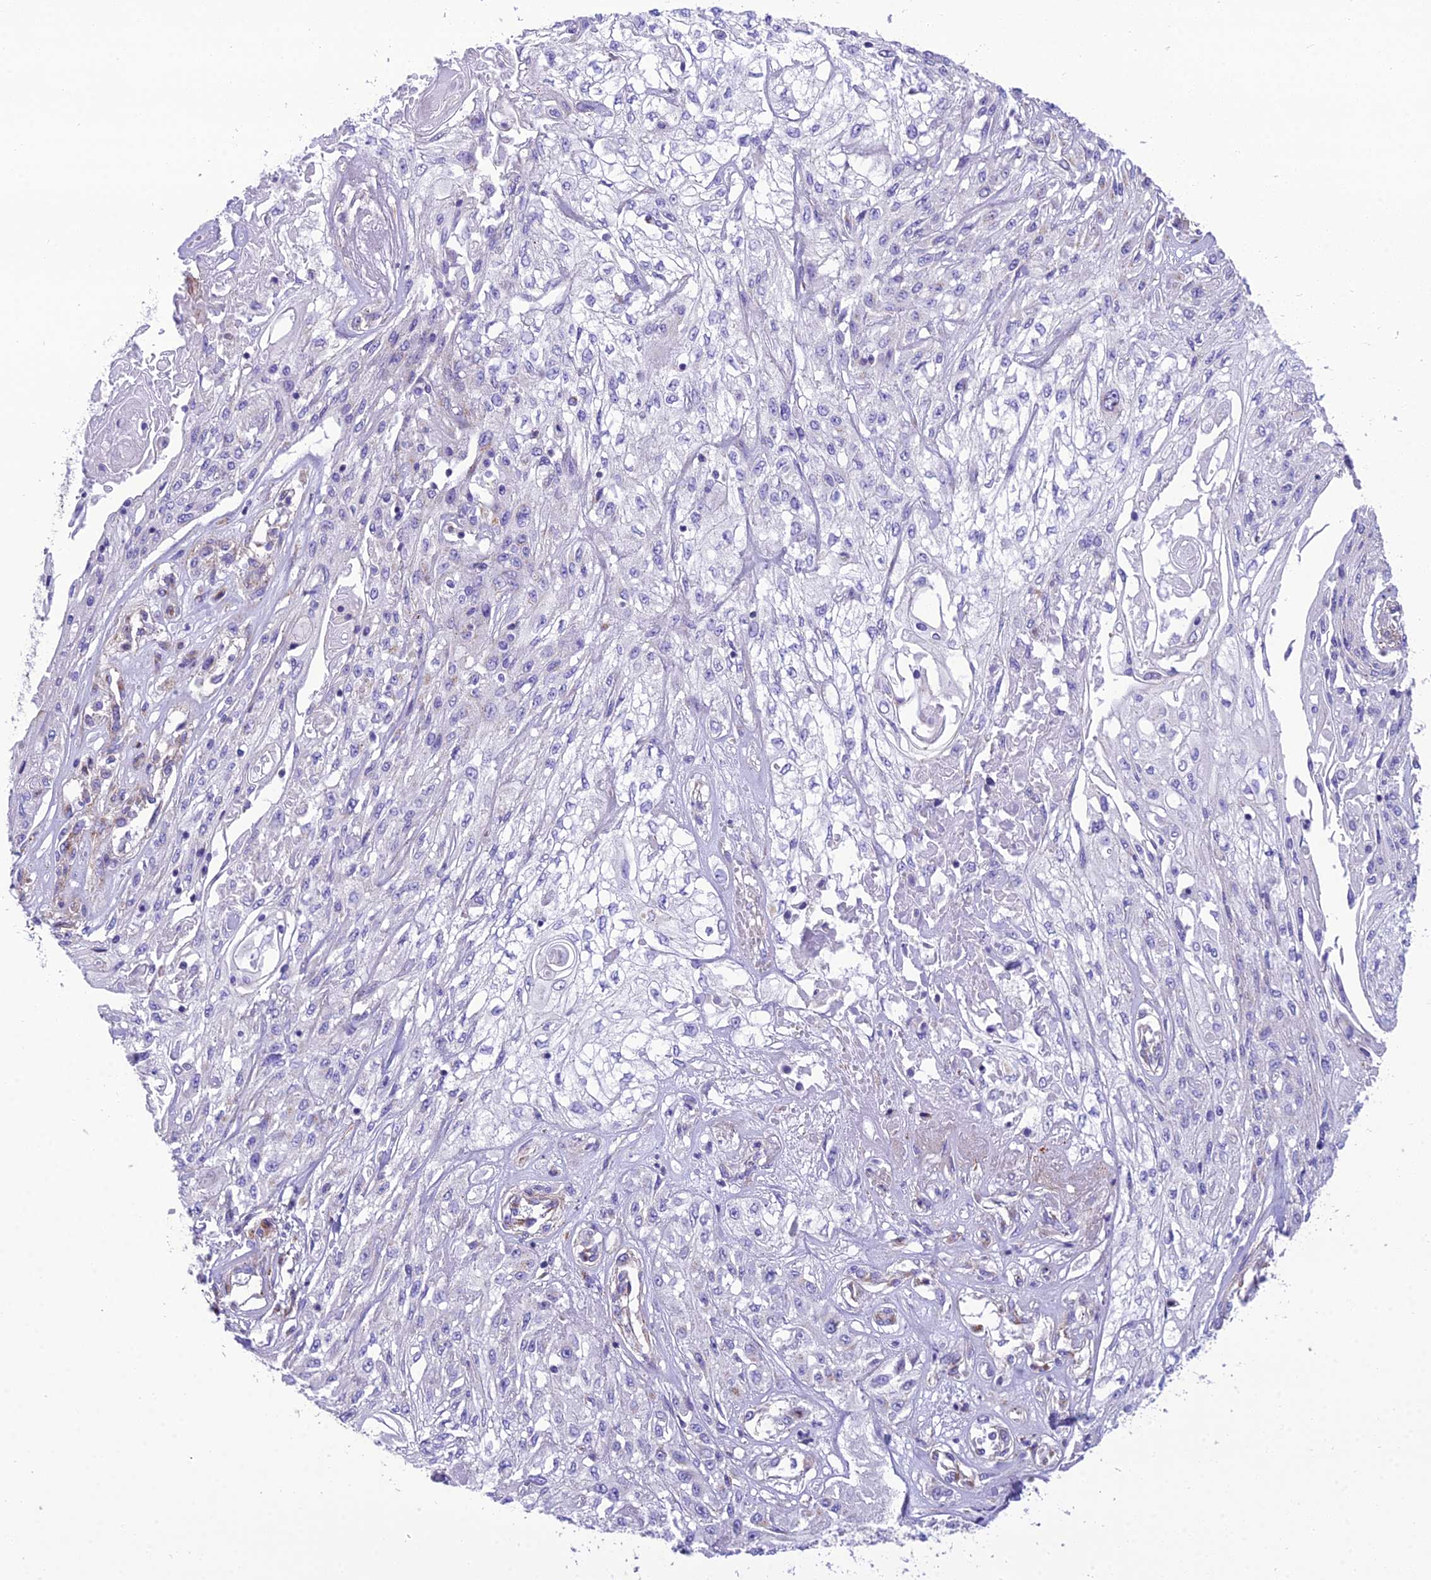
{"staining": {"intensity": "negative", "quantity": "none", "location": "none"}, "tissue": "skin cancer", "cell_type": "Tumor cells", "image_type": "cancer", "snomed": [{"axis": "morphology", "description": "Squamous cell carcinoma, NOS"}, {"axis": "morphology", "description": "Squamous cell carcinoma, metastatic, NOS"}, {"axis": "topography", "description": "Skin"}, {"axis": "topography", "description": "Lymph node"}], "caption": "Metastatic squamous cell carcinoma (skin) was stained to show a protein in brown. There is no significant expression in tumor cells. (DAB (3,3'-diaminobenzidine) immunohistochemistry (IHC) visualized using brightfield microscopy, high magnification).", "gene": "GFRA1", "patient": {"sex": "male", "age": 75}}